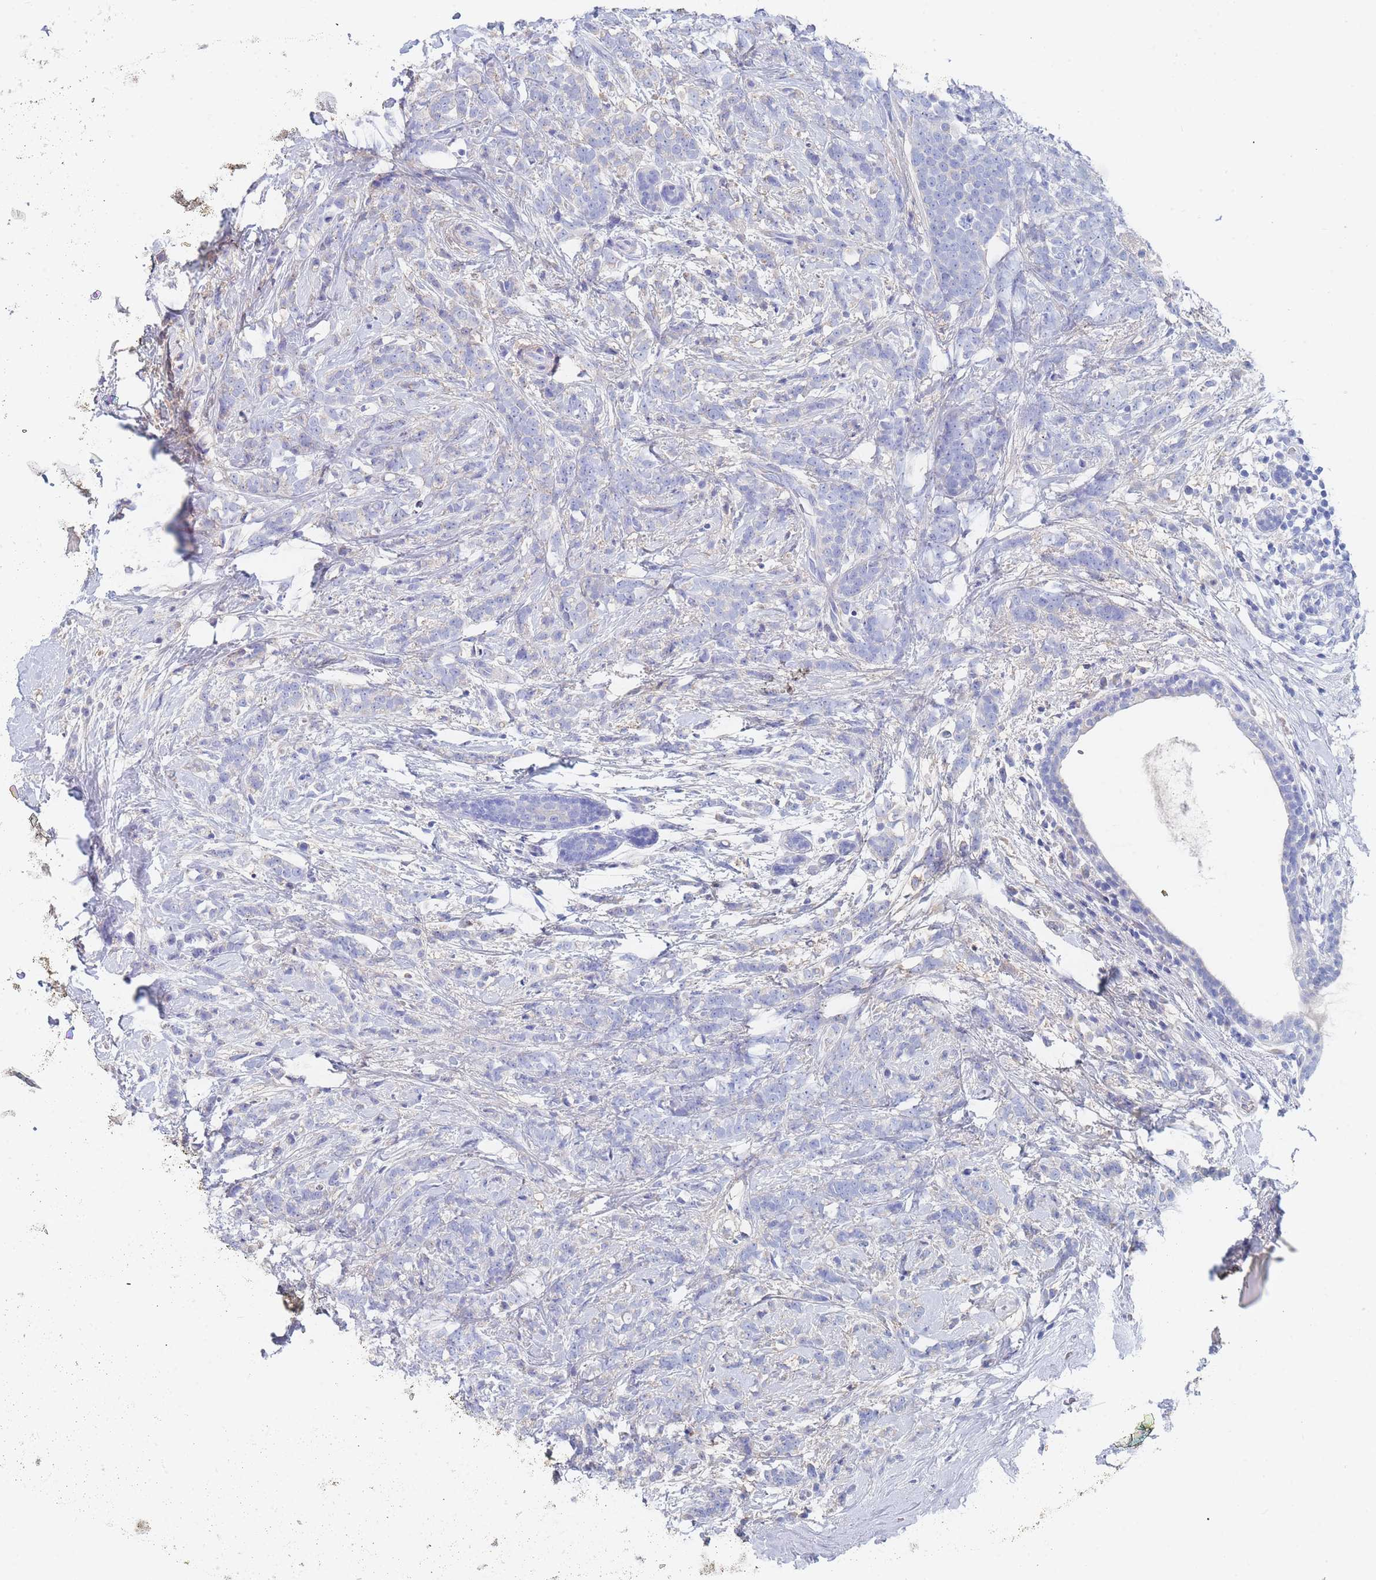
{"staining": {"intensity": "negative", "quantity": "none", "location": "none"}, "tissue": "breast cancer", "cell_type": "Tumor cells", "image_type": "cancer", "snomed": [{"axis": "morphology", "description": "Lobular carcinoma"}, {"axis": "topography", "description": "Breast"}], "caption": "Protein analysis of breast lobular carcinoma displays no significant staining in tumor cells. (DAB immunohistochemistry (IHC), high magnification).", "gene": "SLC25A35", "patient": {"sex": "female", "age": 58}}